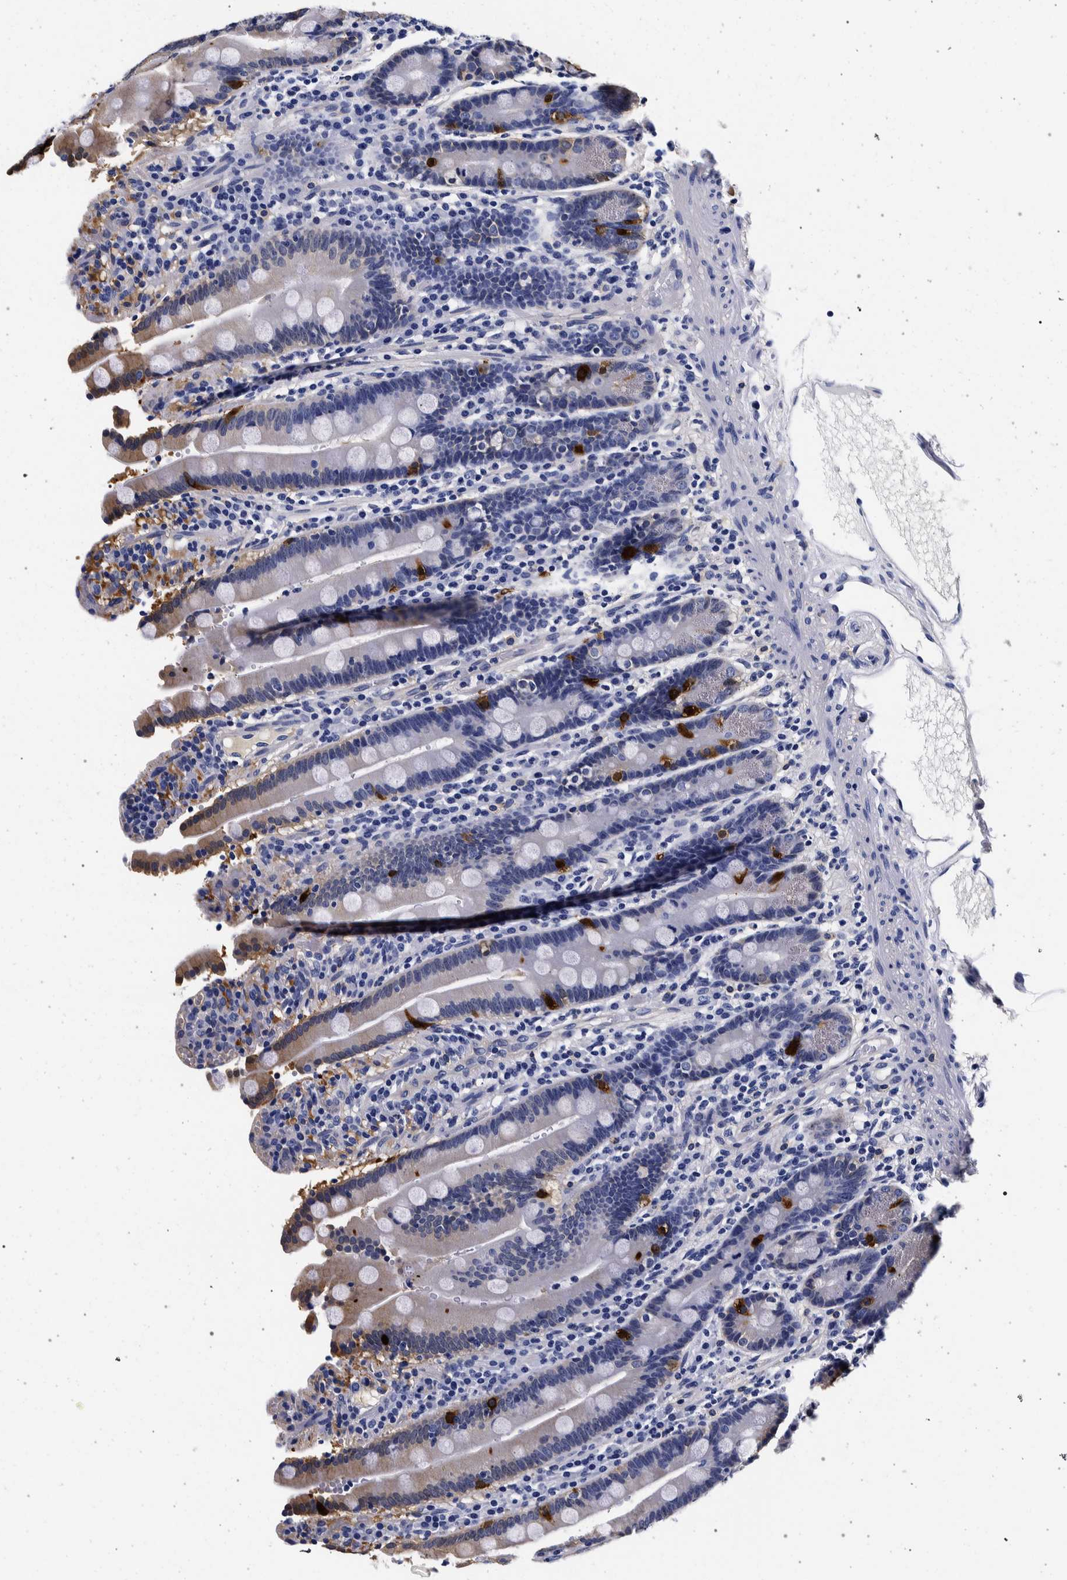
{"staining": {"intensity": "moderate", "quantity": "<25%", "location": "cytoplasmic/membranous"}, "tissue": "duodenum", "cell_type": "Glandular cells", "image_type": "normal", "snomed": [{"axis": "morphology", "description": "Normal tissue, NOS"}, {"axis": "topography", "description": "Small intestine, NOS"}], "caption": "A photomicrograph showing moderate cytoplasmic/membranous expression in about <25% of glandular cells in unremarkable duodenum, as visualized by brown immunohistochemical staining.", "gene": "NIBAN2", "patient": {"sex": "female", "age": 71}}